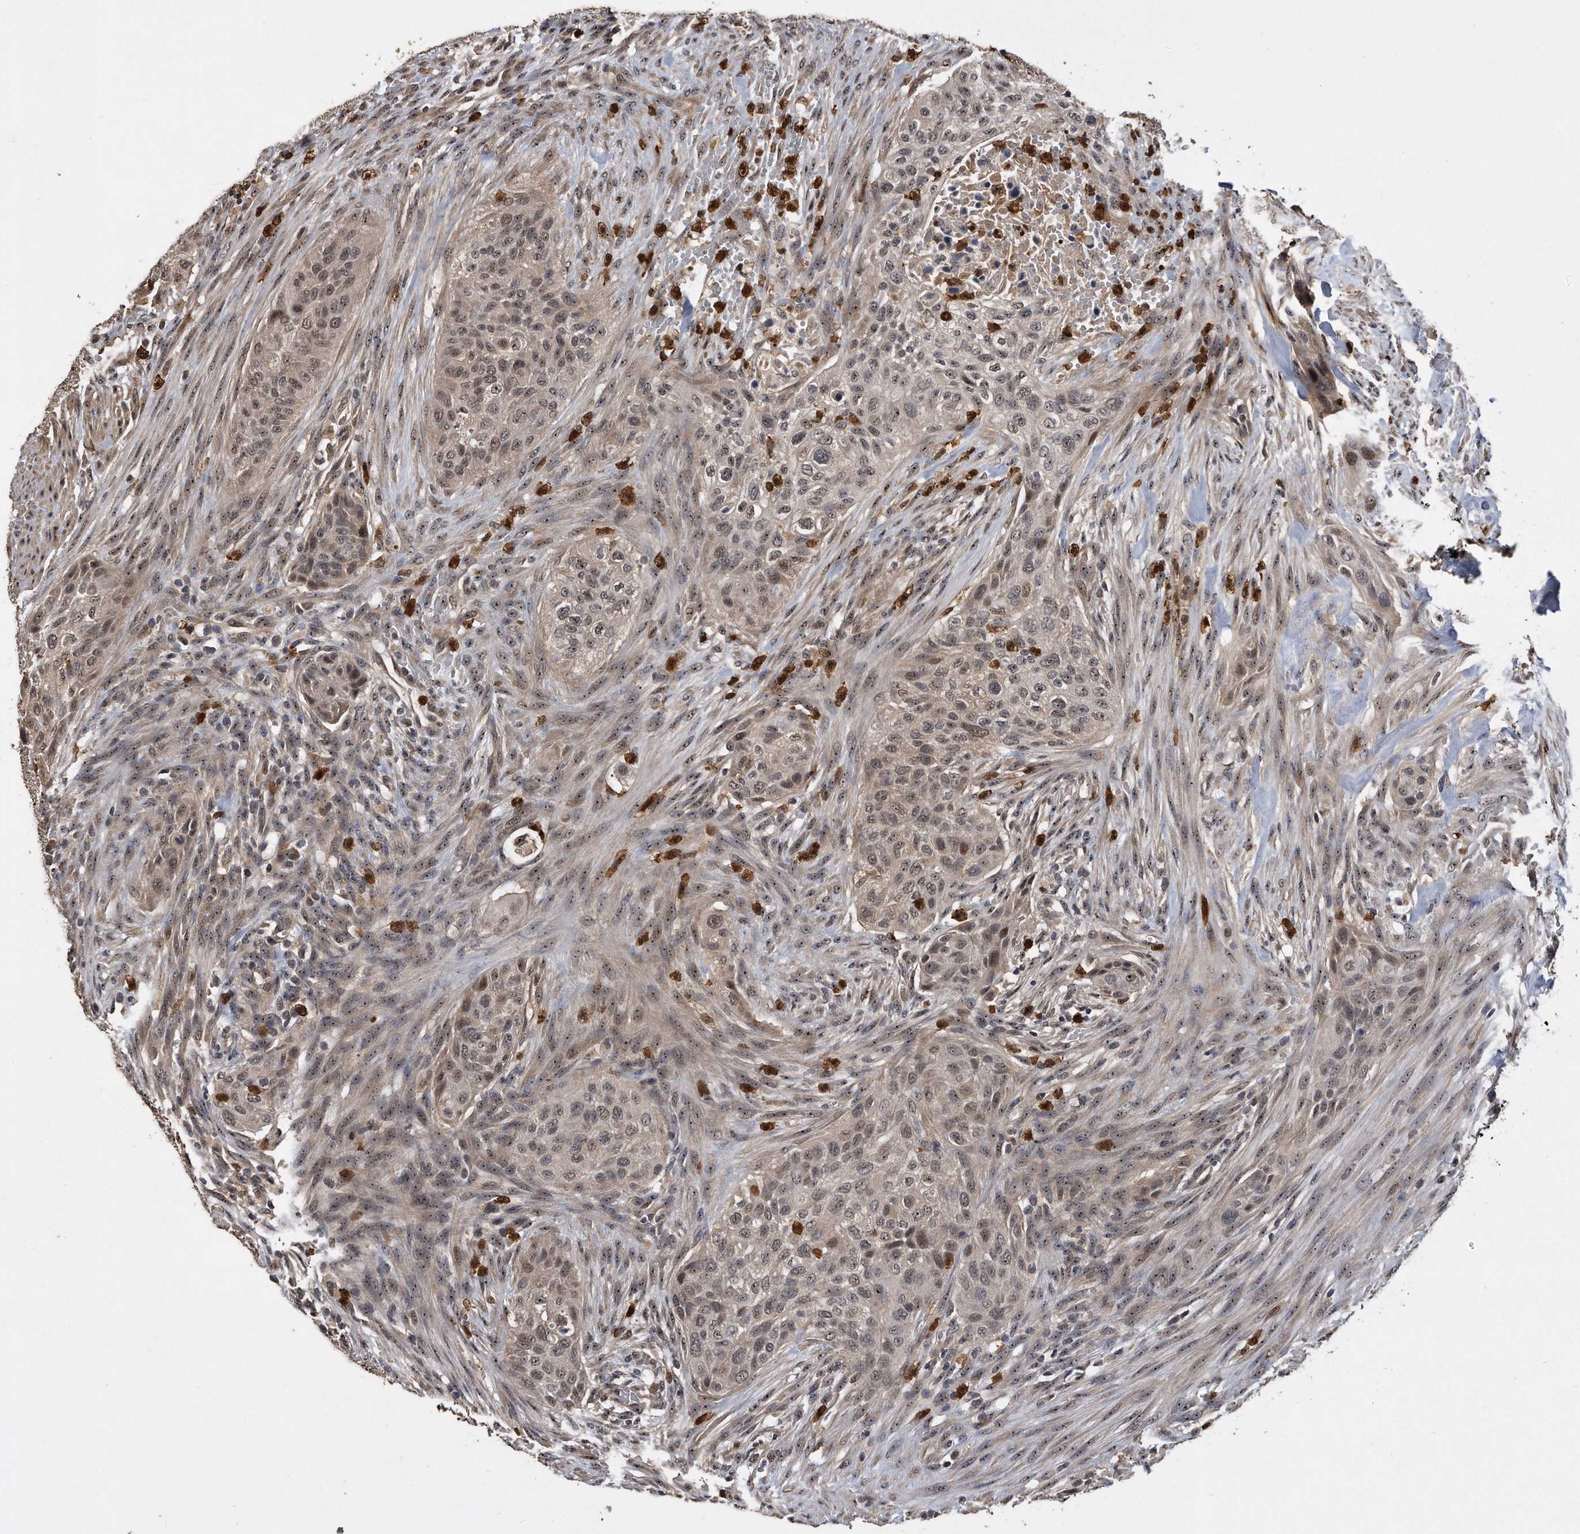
{"staining": {"intensity": "weak", "quantity": ">75%", "location": "cytoplasmic/membranous,nuclear"}, "tissue": "urothelial cancer", "cell_type": "Tumor cells", "image_type": "cancer", "snomed": [{"axis": "morphology", "description": "Urothelial carcinoma, High grade"}, {"axis": "topography", "description": "Urinary bladder"}], "caption": "The photomicrograph reveals immunohistochemical staining of high-grade urothelial carcinoma. There is weak cytoplasmic/membranous and nuclear positivity is appreciated in about >75% of tumor cells. (Brightfield microscopy of DAB IHC at high magnification).", "gene": "PELO", "patient": {"sex": "male", "age": 35}}